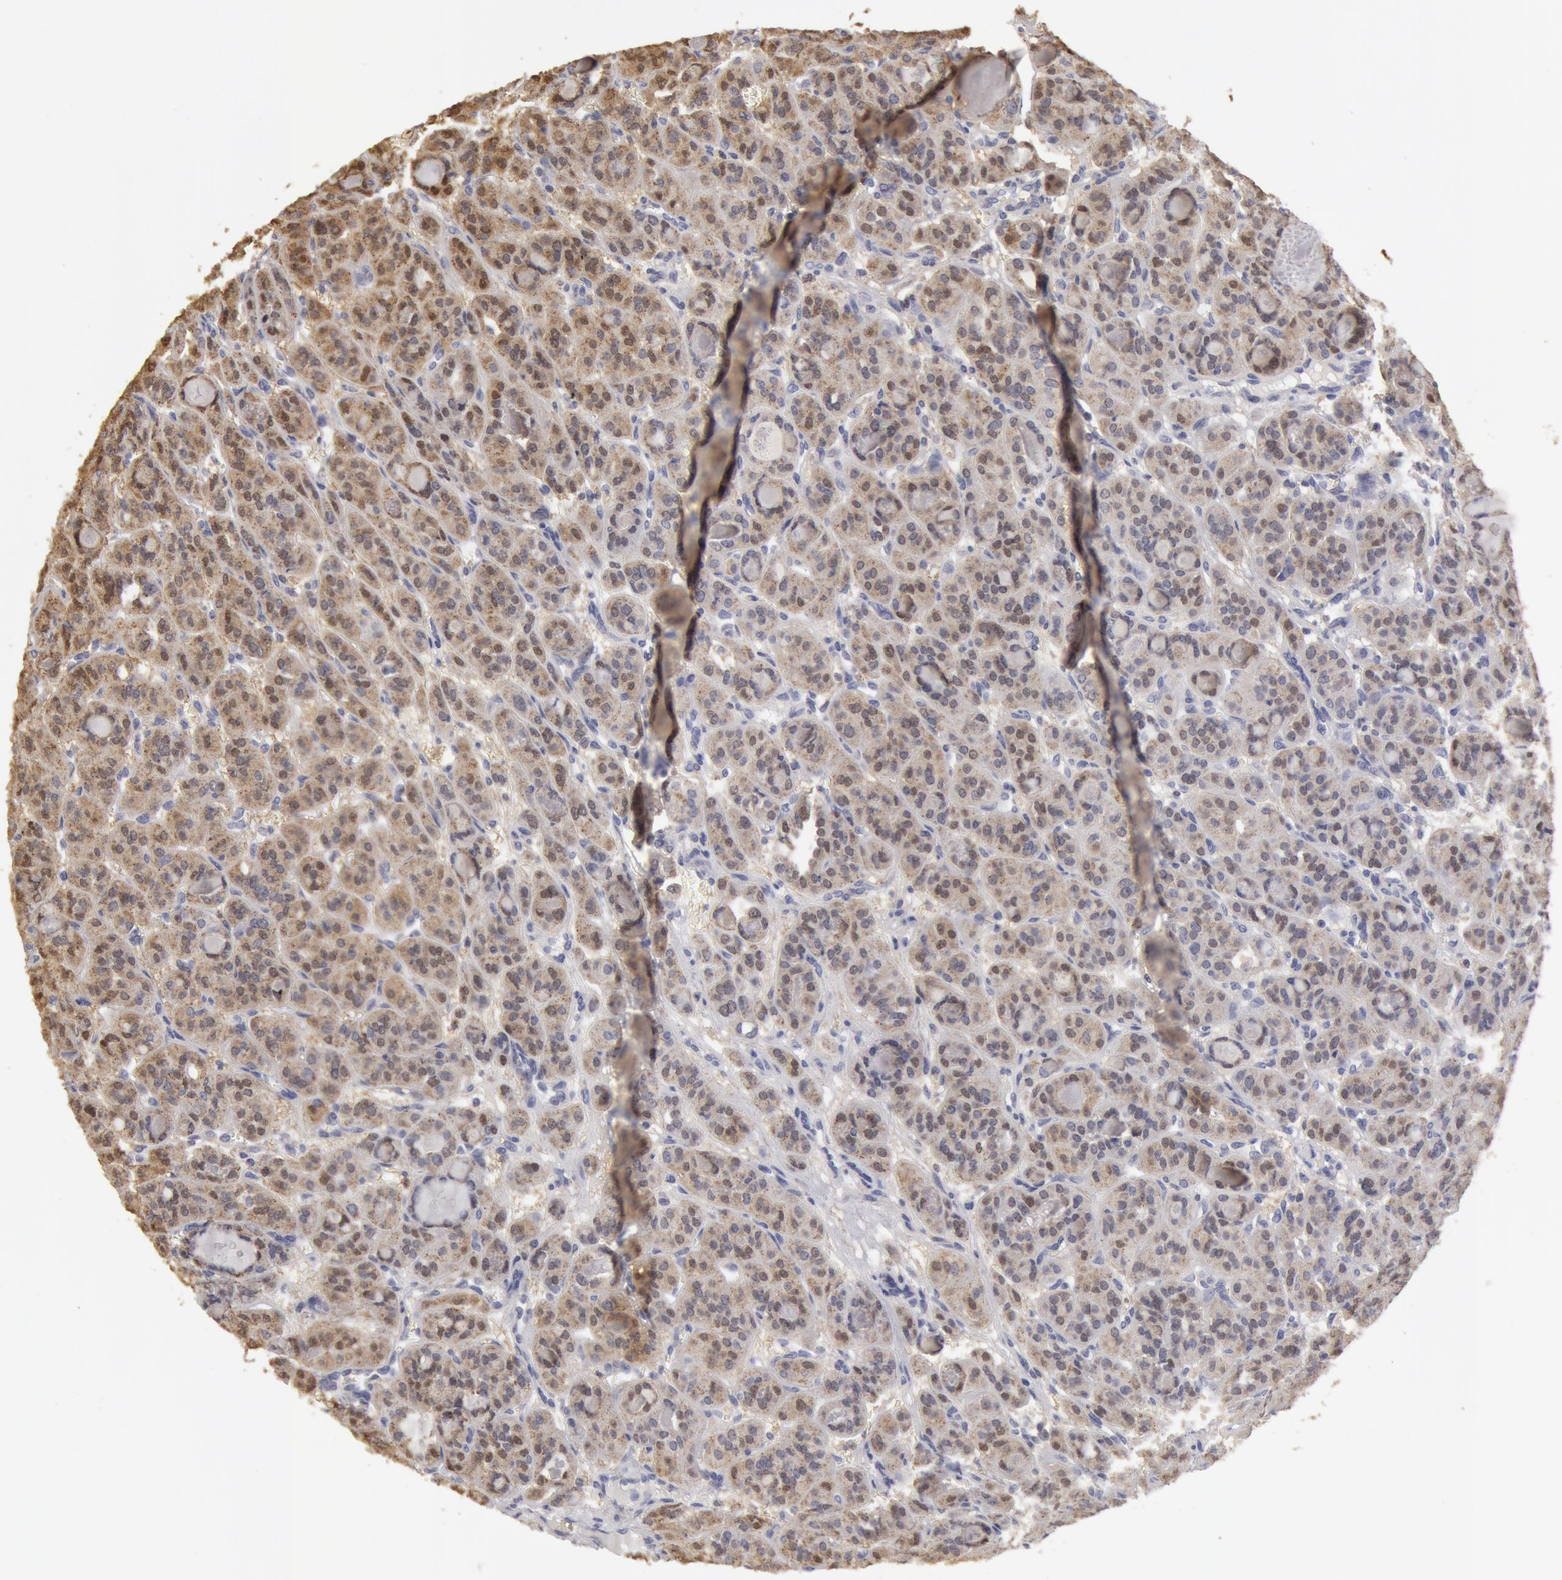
{"staining": {"intensity": "moderate", "quantity": ">75%", "location": "cytoplasmic/membranous,nuclear"}, "tissue": "thyroid cancer", "cell_type": "Tumor cells", "image_type": "cancer", "snomed": [{"axis": "morphology", "description": "Follicular adenoma carcinoma, NOS"}, {"axis": "topography", "description": "Thyroid gland"}], "caption": "Thyroid follicular adenoma carcinoma was stained to show a protein in brown. There is medium levels of moderate cytoplasmic/membranous and nuclear staining in approximately >75% of tumor cells.", "gene": "CAT", "patient": {"sex": "female", "age": 71}}